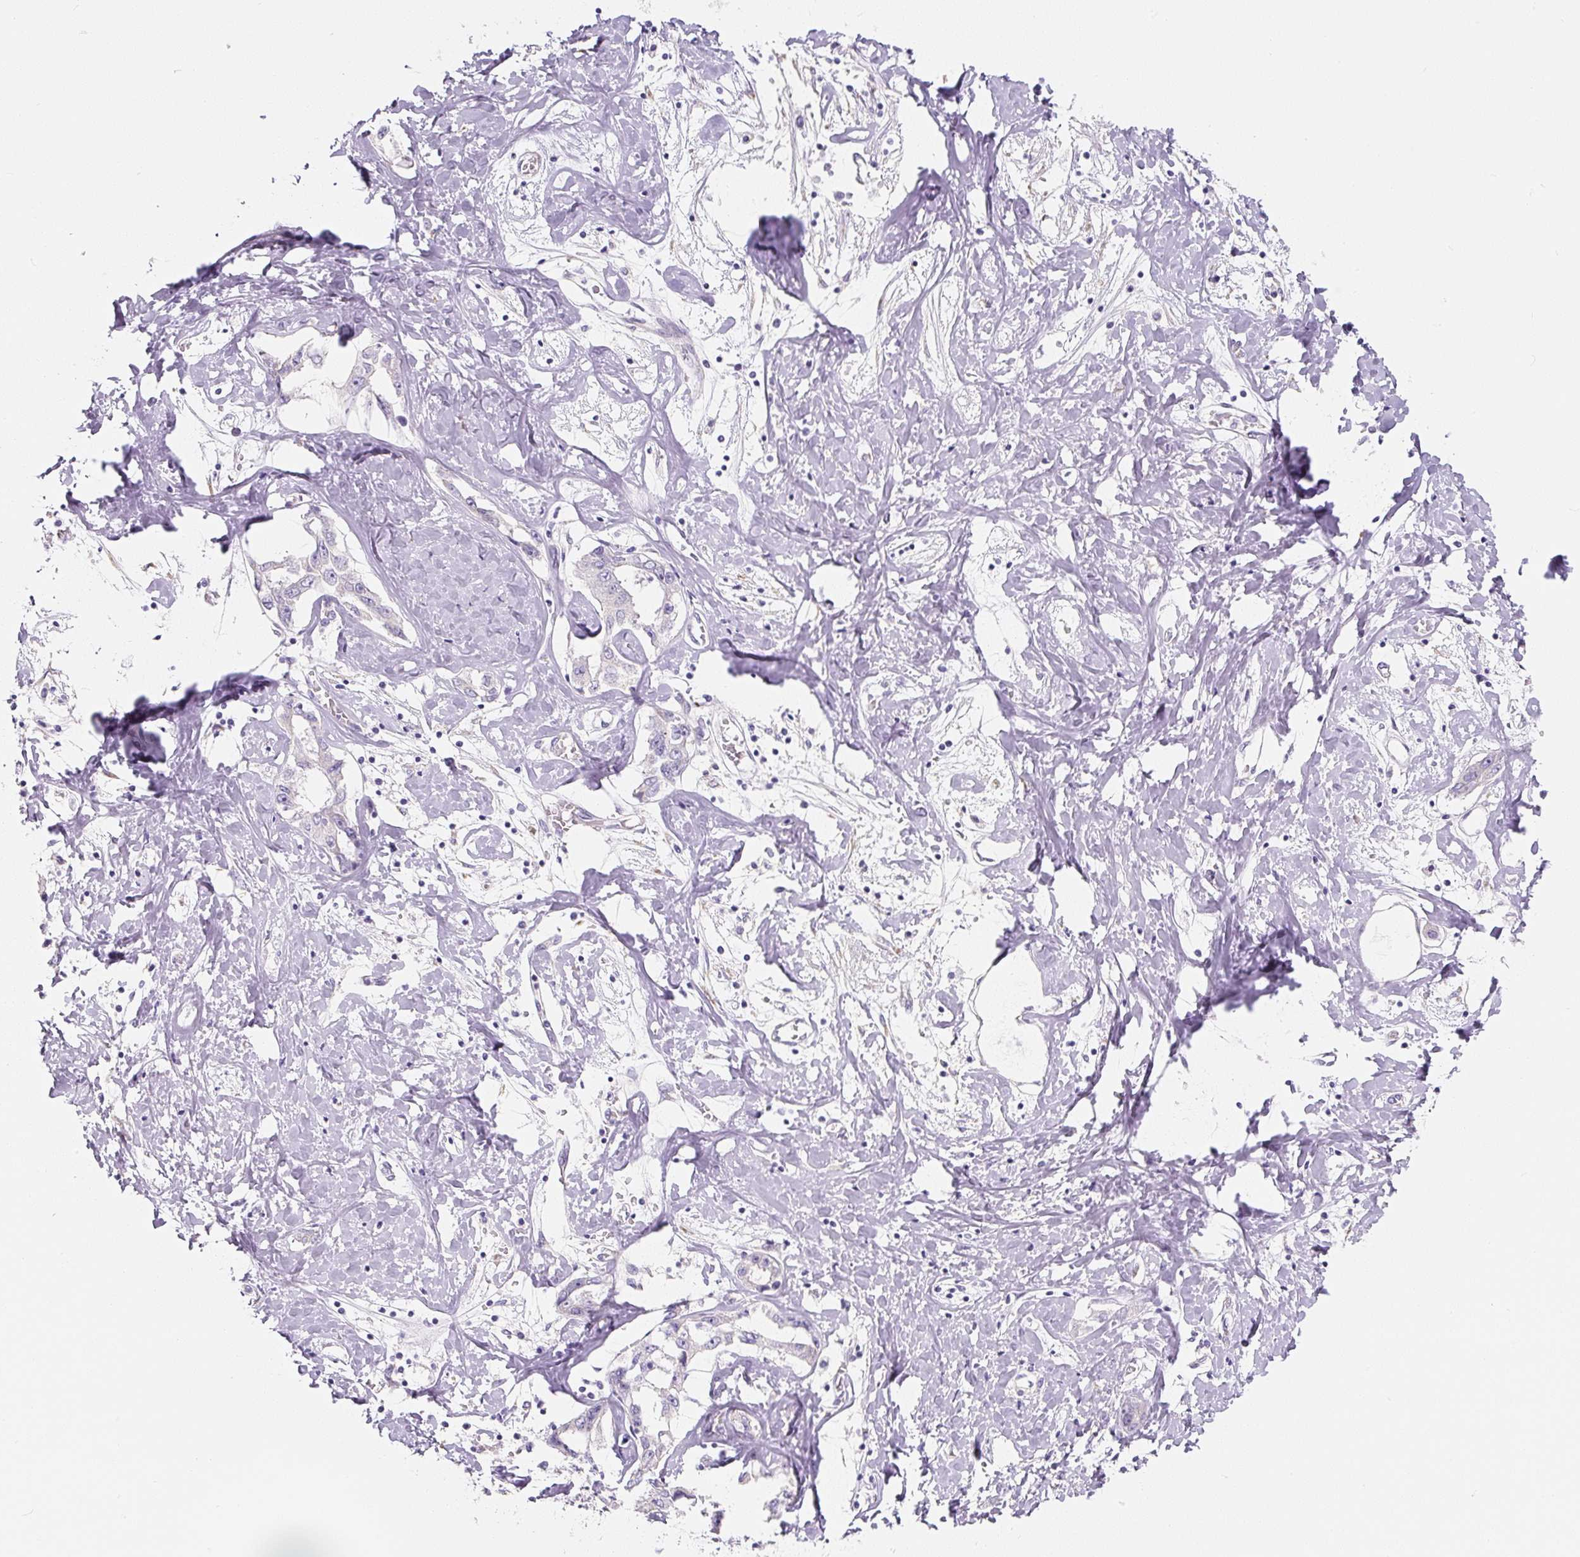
{"staining": {"intensity": "negative", "quantity": "none", "location": "none"}, "tissue": "liver cancer", "cell_type": "Tumor cells", "image_type": "cancer", "snomed": [{"axis": "morphology", "description": "Cholangiocarcinoma"}, {"axis": "topography", "description": "Liver"}], "caption": "Photomicrograph shows no protein positivity in tumor cells of liver cancer tissue.", "gene": "PWWP3B", "patient": {"sex": "male", "age": 59}}